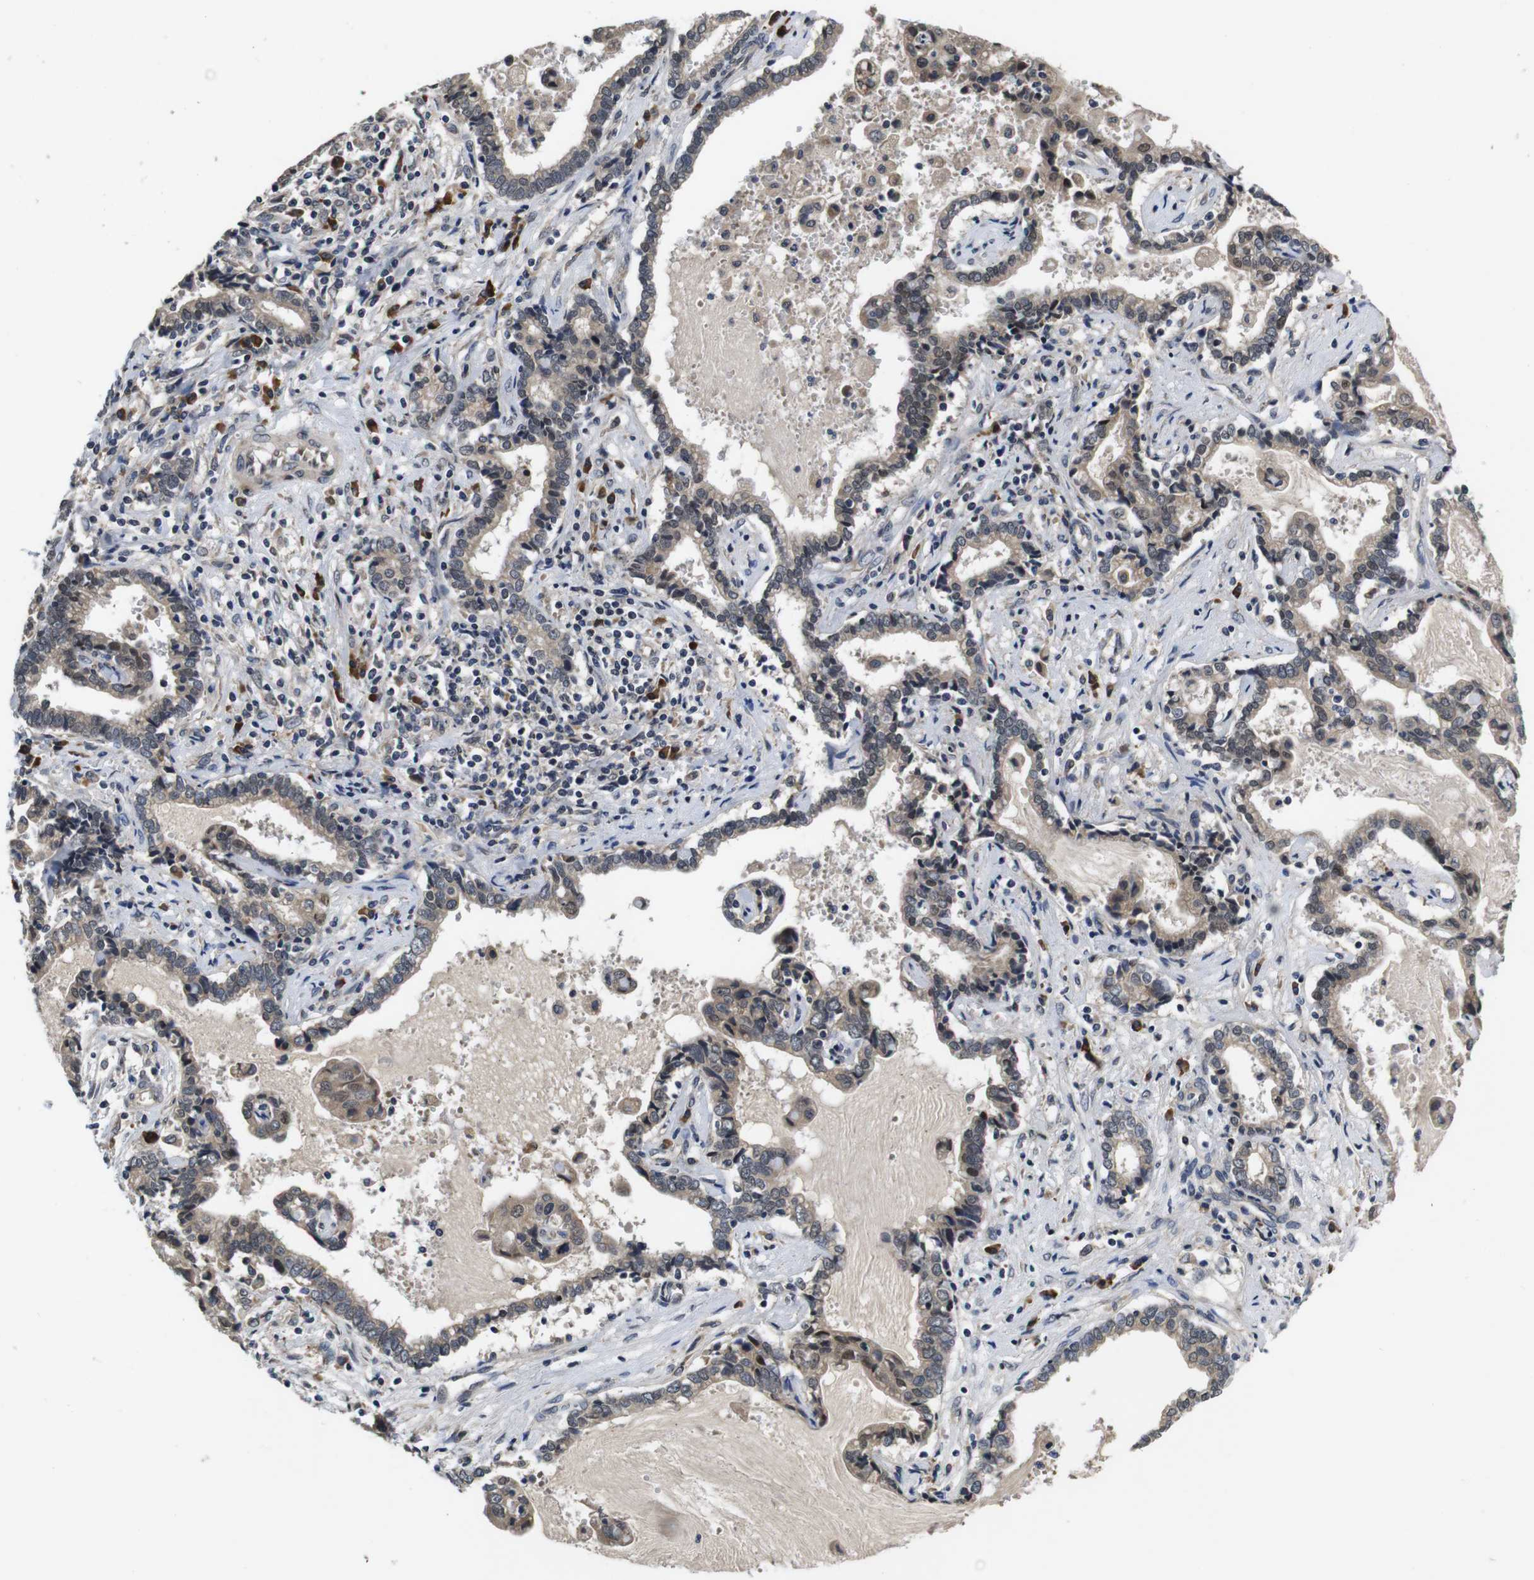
{"staining": {"intensity": "weak", "quantity": ">75%", "location": "cytoplasmic/membranous"}, "tissue": "liver cancer", "cell_type": "Tumor cells", "image_type": "cancer", "snomed": [{"axis": "morphology", "description": "Cholangiocarcinoma"}, {"axis": "topography", "description": "Liver"}], "caption": "This is a histology image of immunohistochemistry staining of liver cancer (cholangiocarcinoma), which shows weak expression in the cytoplasmic/membranous of tumor cells.", "gene": "ZBTB46", "patient": {"sex": "male", "age": 57}}